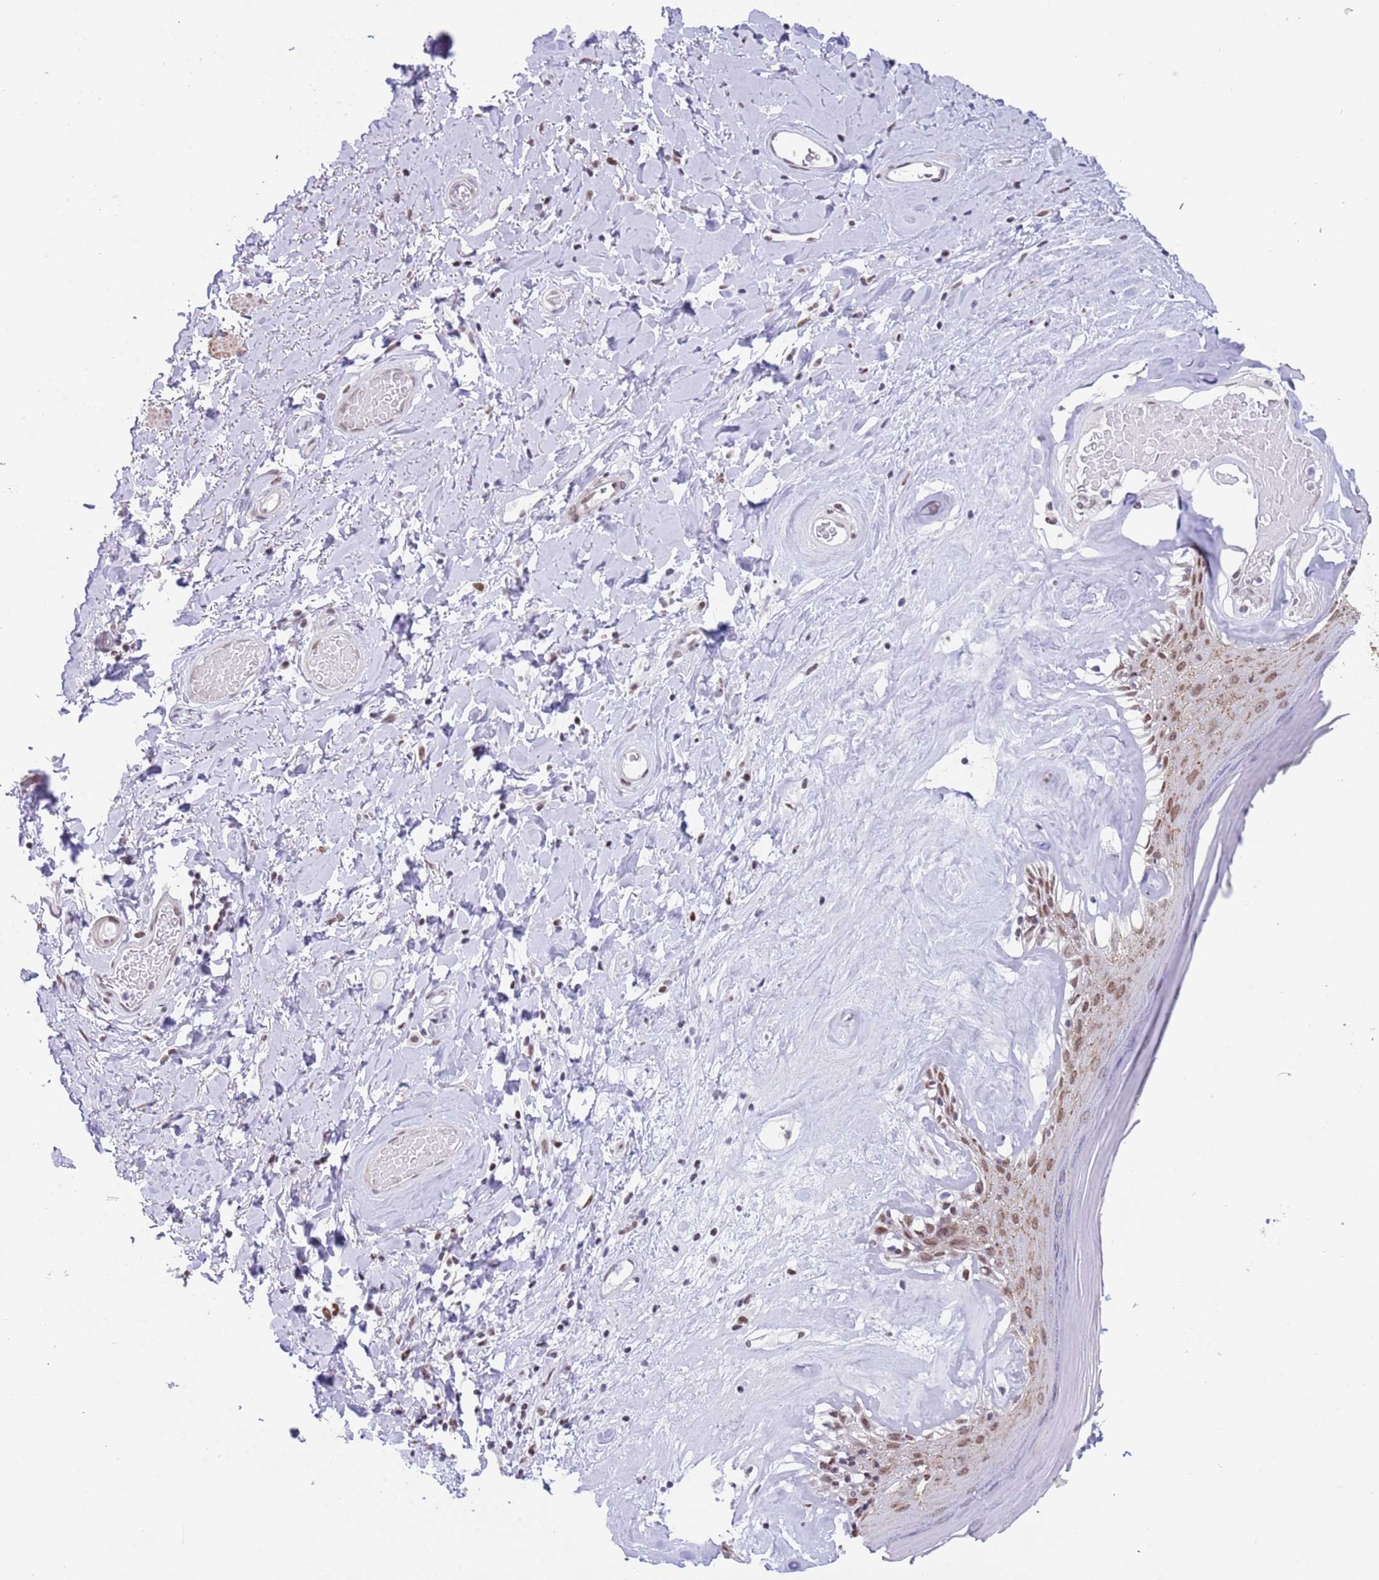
{"staining": {"intensity": "moderate", "quantity": ">75%", "location": "cytoplasmic/membranous,nuclear"}, "tissue": "skin", "cell_type": "Epidermal cells", "image_type": "normal", "snomed": [{"axis": "morphology", "description": "Normal tissue, NOS"}, {"axis": "morphology", "description": "Inflammation, NOS"}, {"axis": "topography", "description": "Vulva"}], "caption": "A photomicrograph of skin stained for a protein demonstrates moderate cytoplasmic/membranous,nuclear brown staining in epidermal cells. Ihc stains the protein in brown and the nuclei are stained blue.", "gene": "ZNF382", "patient": {"sex": "female", "age": 86}}